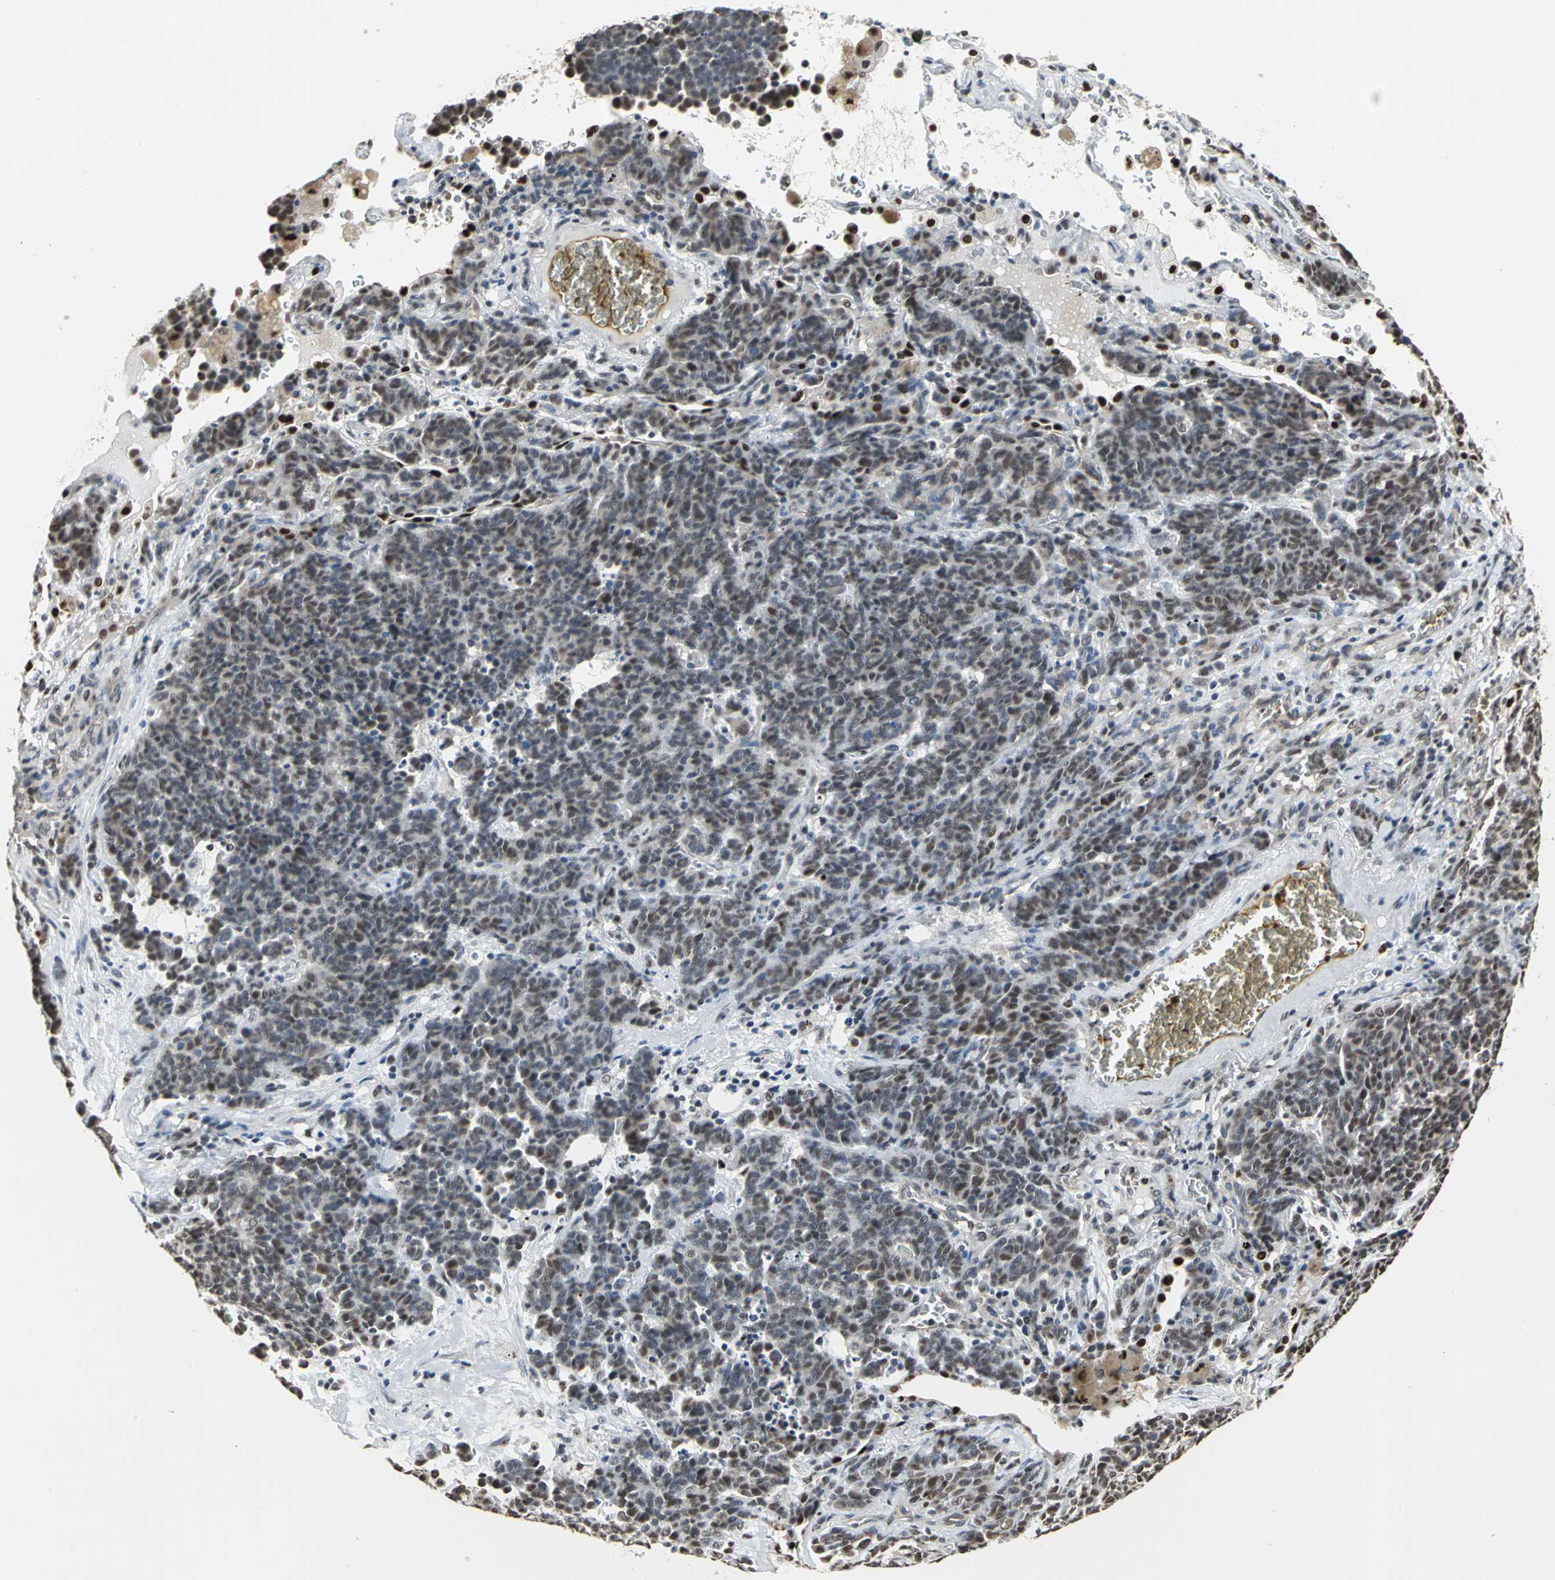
{"staining": {"intensity": "weak", "quantity": ">75%", "location": "nuclear"}, "tissue": "lung cancer", "cell_type": "Tumor cells", "image_type": "cancer", "snomed": [{"axis": "morphology", "description": "Neoplasm, malignant, NOS"}, {"axis": "topography", "description": "Lung"}], "caption": "An image of human lung cancer (neoplasm (malignant)) stained for a protein shows weak nuclear brown staining in tumor cells. (Brightfield microscopy of DAB IHC at high magnification).", "gene": "CCDC88C", "patient": {"sex": "female", "age": 58}}